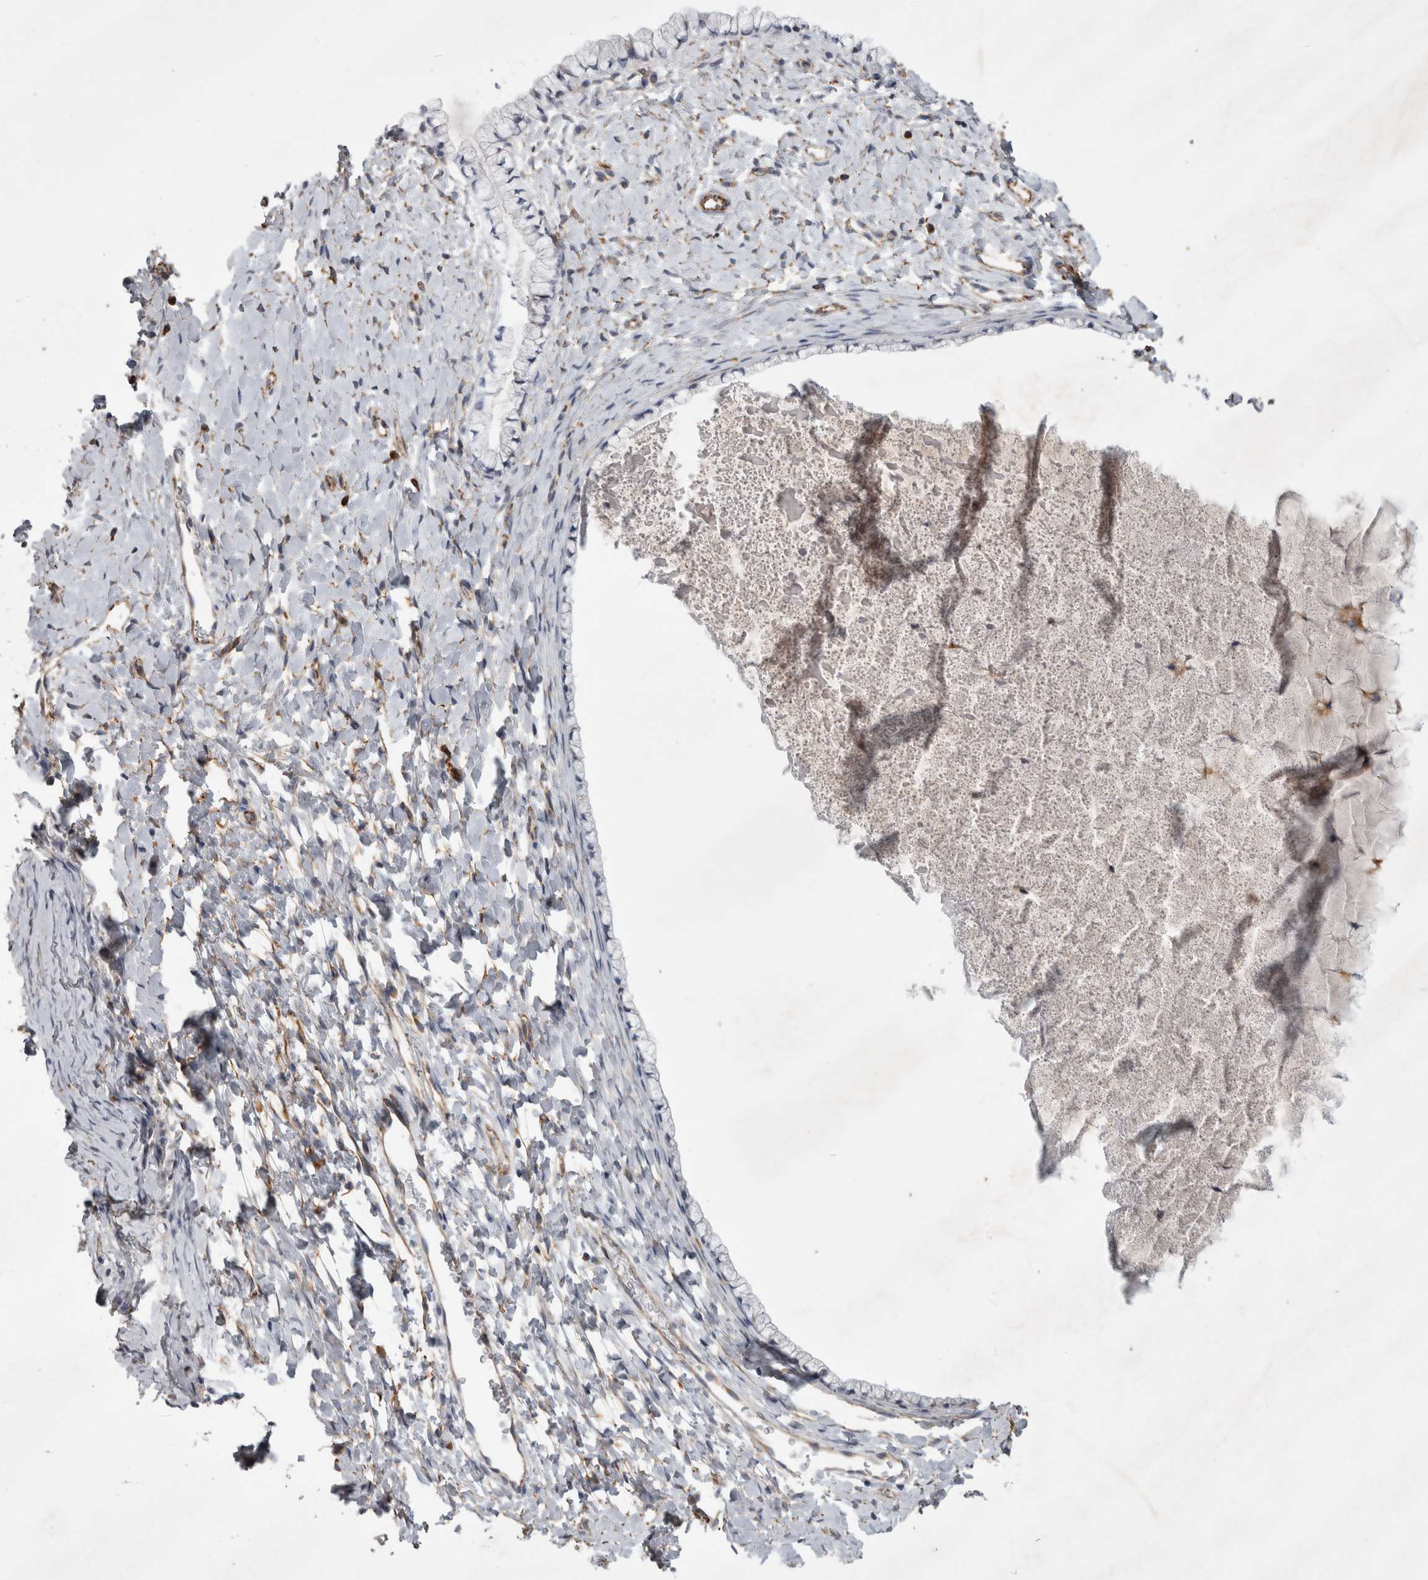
{"staining": {"intensity": "negative", "quantity": "none", "location": "none"}, "tissue": "cervix", "cell_type": "Glandular cells", "image_type": "normal", "snomed": [{"axis": "morphology", "description": "Normal tissue, NOS"}, {"axis": "topography", "description": "Cervix"}], "caption": "DAB (3,3'-diaminobenzidine) immunohistochemical staining of normal human cervix demonstrates no significant positivity in glandular cells. (DAB (3,3'-diaminobenzidine) immunohistochemistry with hematoxylin counter stain).", "gene": "STRADB", "patient": {"sex": "female", "age": 72}}